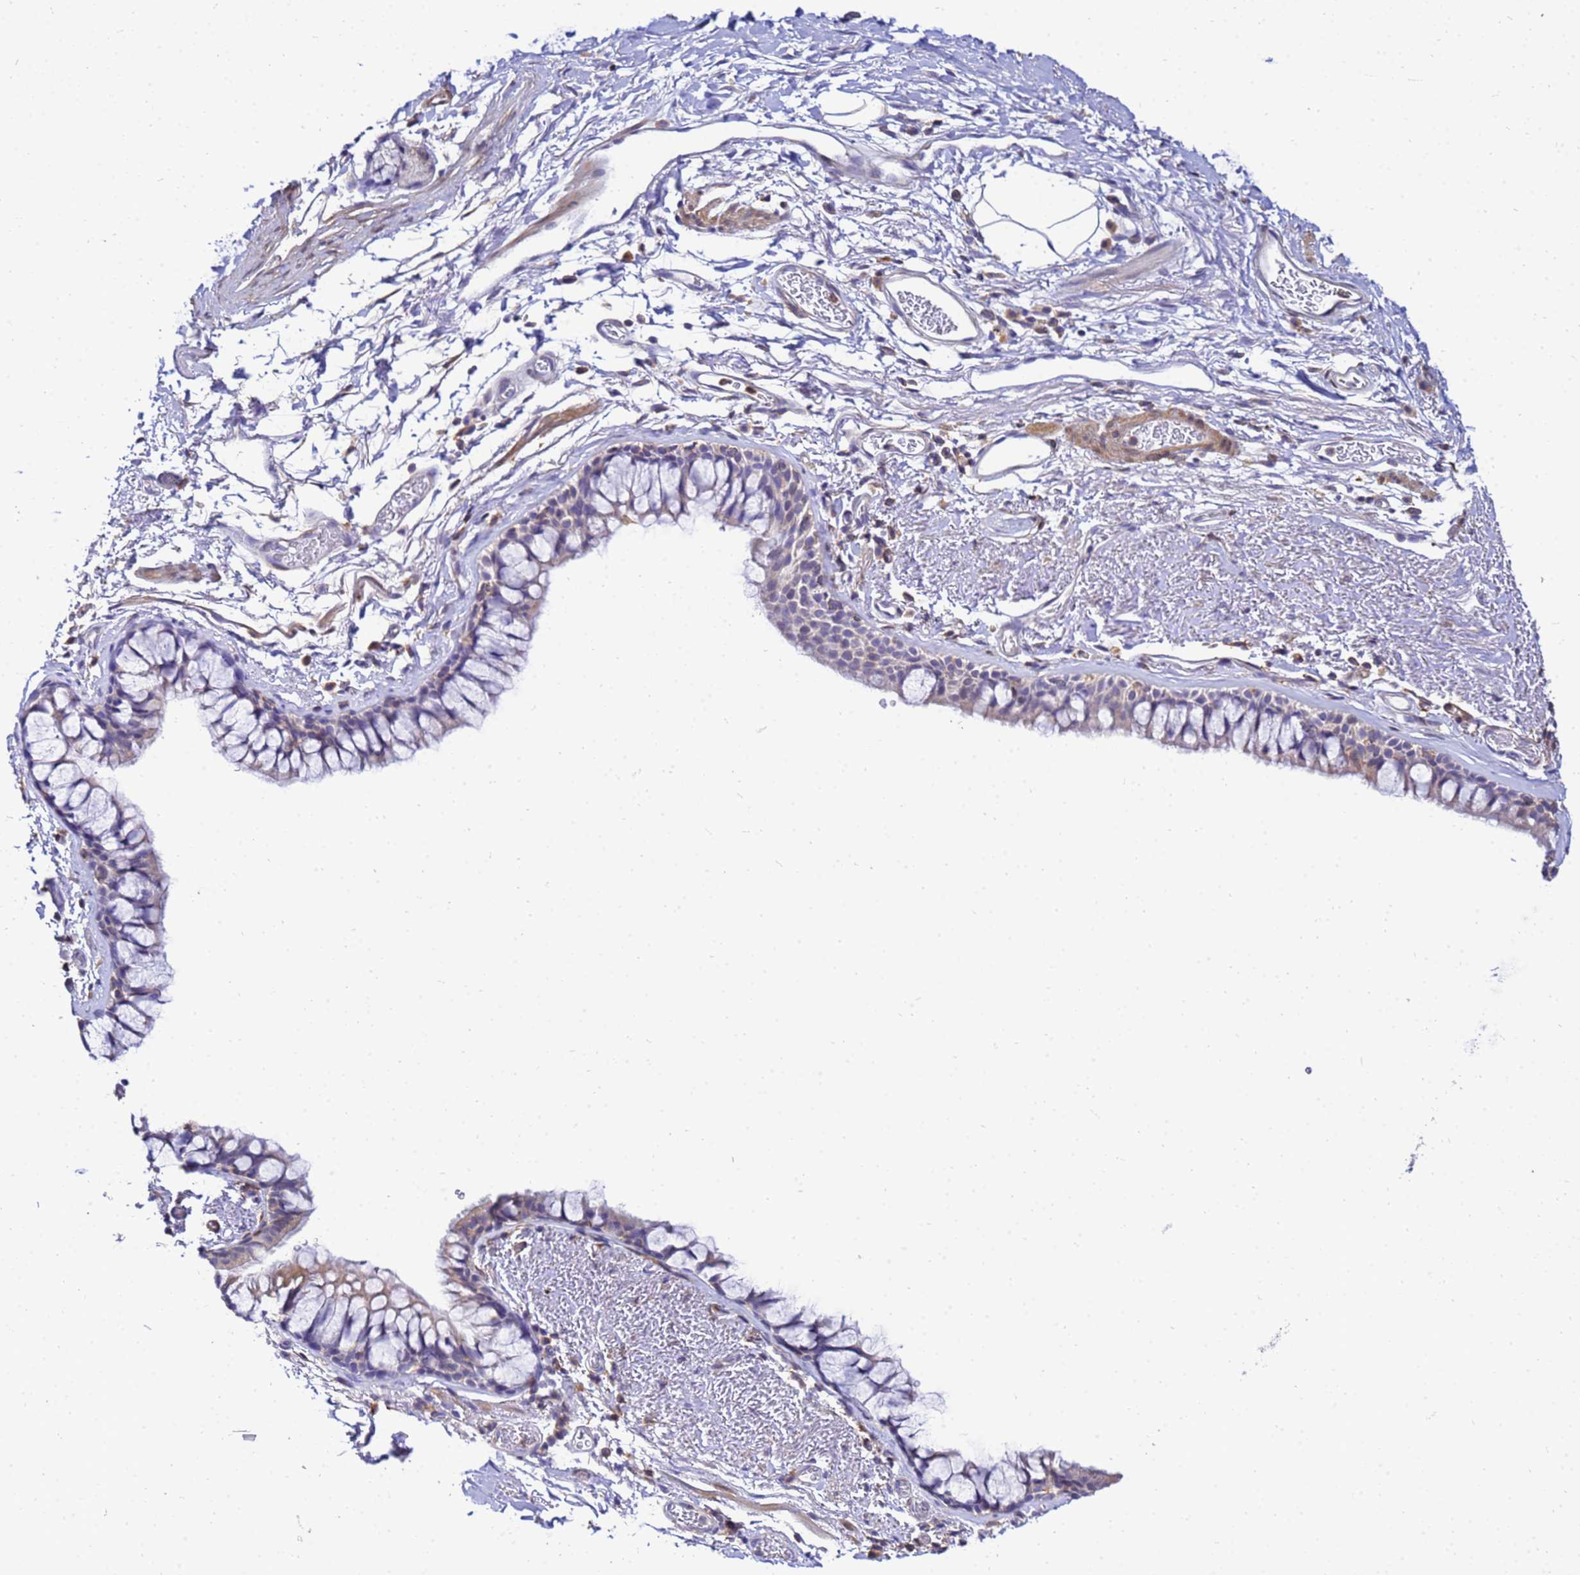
{"staining": {"intensity": "weak", "quantity": "25%-75%", "location": "cytoplasmic/membranous"}, "tissue": "bronchus", "cell_type": "Respiratory epithelial cells", "image_type": "normal", "snomed": [{"axis": "morphology", "description": "Normal tissue, NOS"}, {"axis": "topography", "description": "Bronchus"}], "caption": "A micrograph showing weak cytoplasmic/membranous staining in about 25%-75% of respiratory epithelial cells in unremarkable bronchus, as visualized by brown immunohistochemical staining.", "gene": "DBNDD2", "patient": {"sex": "male", "age": 65}}